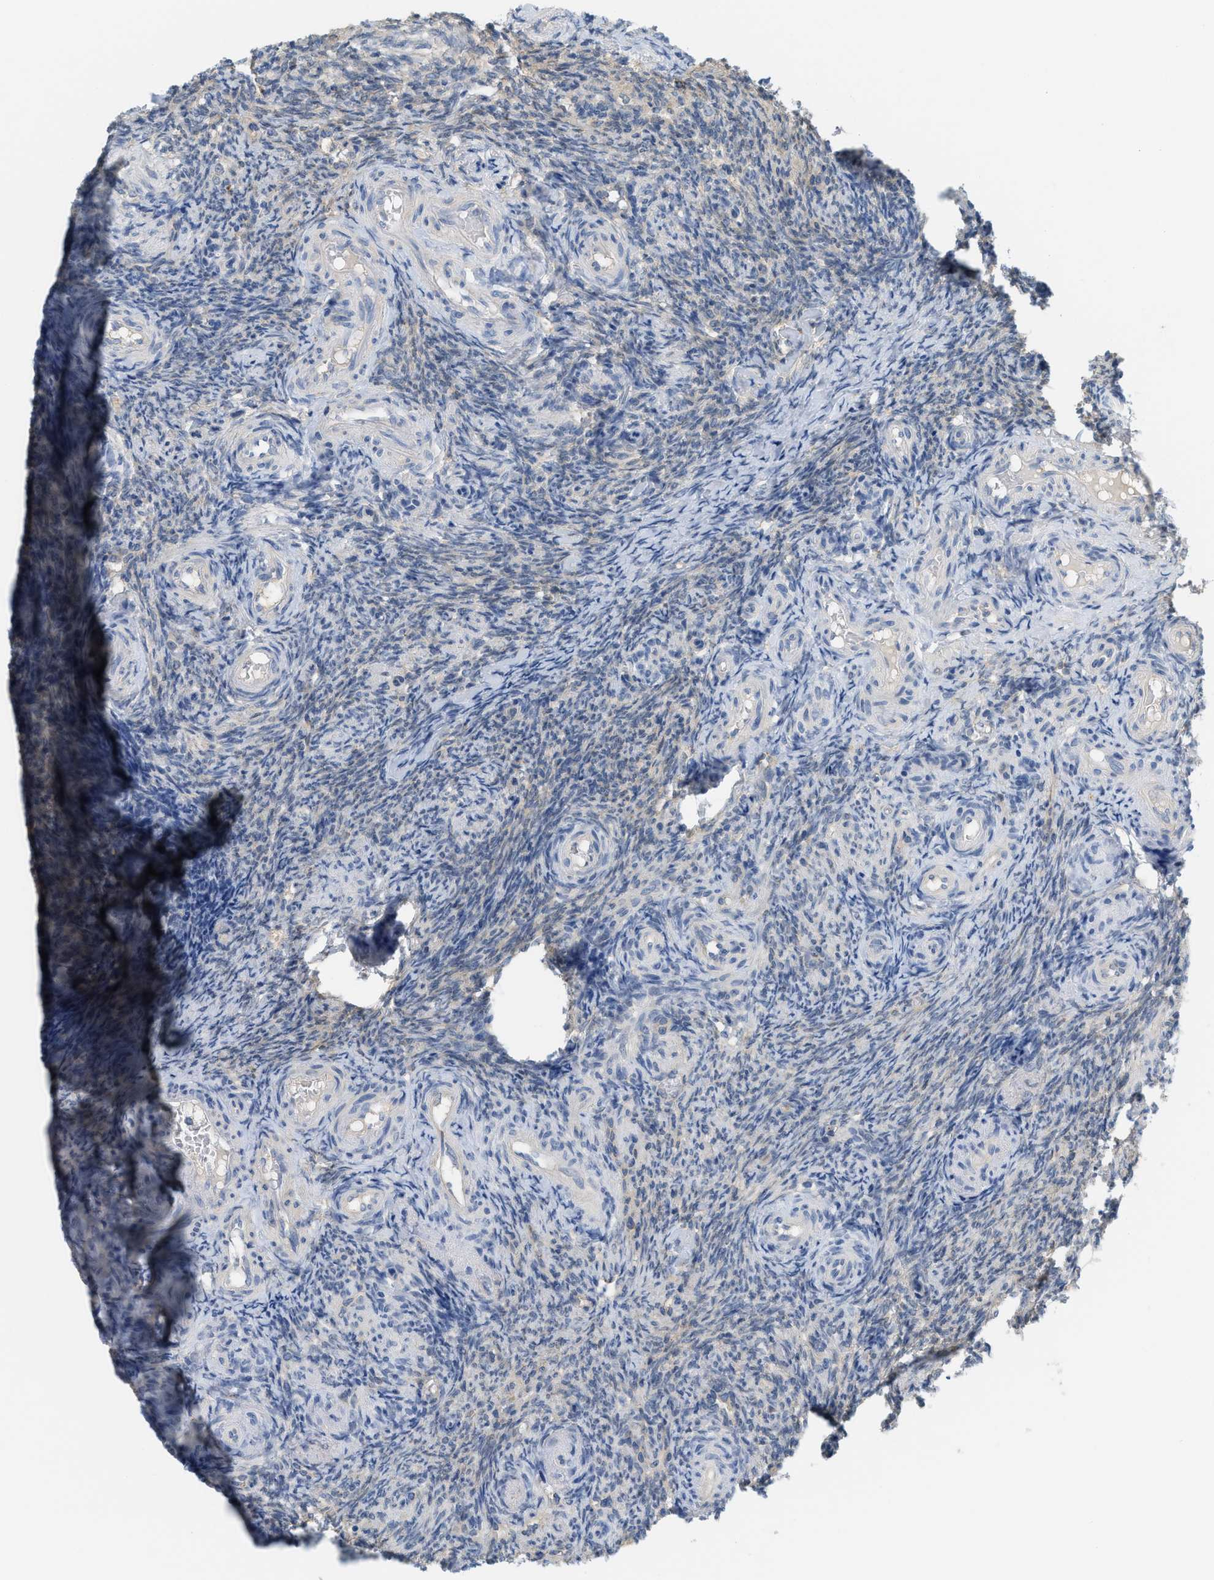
{"staining": {"intensity": "weak", "quantity": "25%-75%", "location": "cytoplasmic/membranous"}, "tissue": "ovary", "cell_type": "Follicle cells", "image_type": "normal", "snomed": [{"axis": "morphology", "description": "Normal tissue, NOS"}, {"axis": "topography", "description": "Ovary"}], "caption": "Immunohistochemical staining of normal human ovary demonstrates weak cytoplasmic/membranous protein expression in approximately 25%-75% of follicle cells.", "gene": "CSTB", "patient": {"sex": "female", "age": 41}}